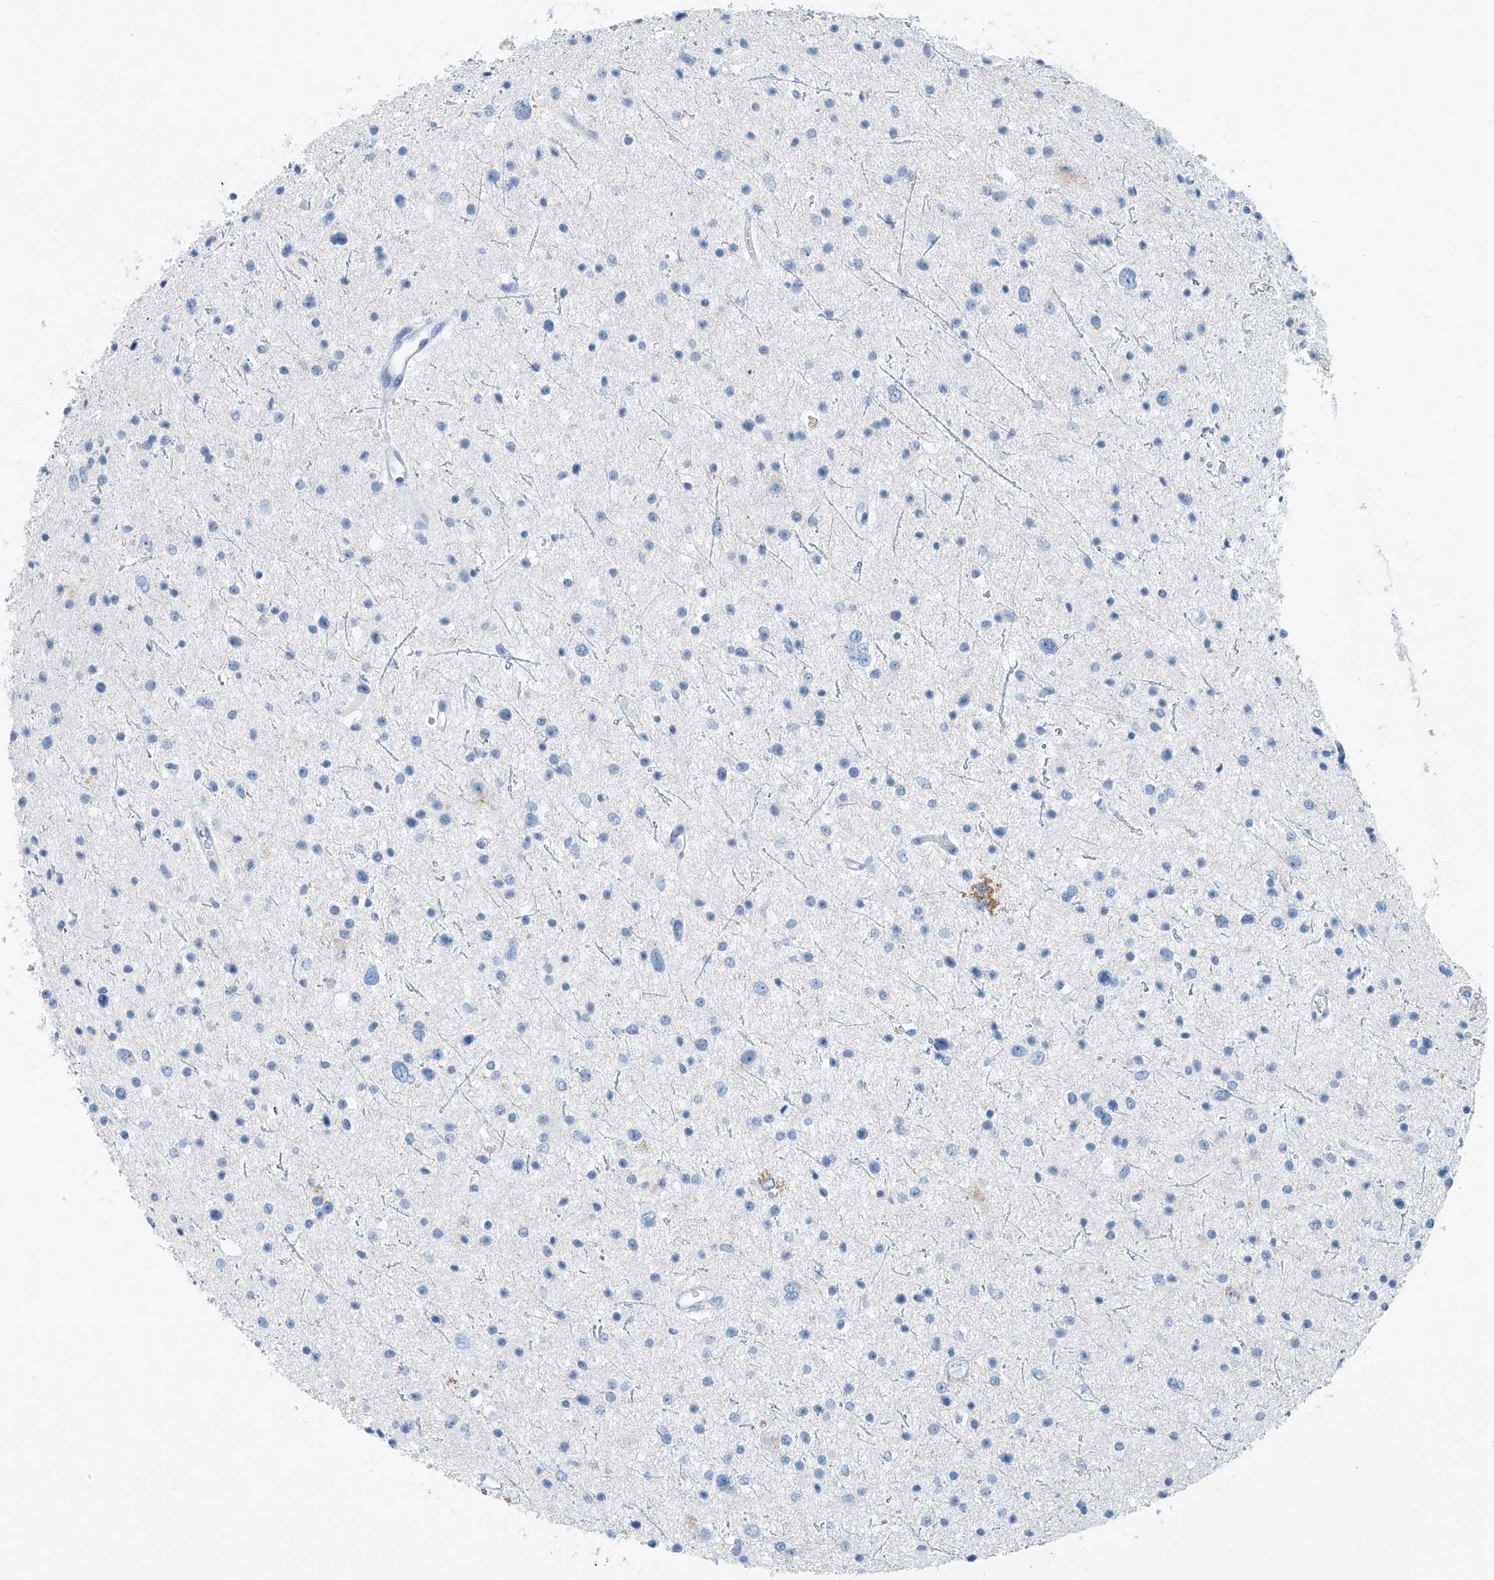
{"staining": {"intensity": "negative", "quantity": "none", "location": "none"}, "tissue": "glioma", "cell_type": "Tumor cells", "image_type": "cancer", "snomed": [{"axis": "morphology", "description": "Glioma, malignant, Low grade"}, {"axis": "topography", "description": "Brain"}], "caption": "This micrograph is of glioma stained with IHC to label a protein in brown with the nuclei are counter-stained blue. There is no positivity in tumor cells. The staining was performed using DAB to visualize the protein expression in brown, while the nuclei were stained in blue with hematoxylin (Magnification: 20x).", "gene": "C1orf87", "patient": {"sex": "female", "age": 37}}